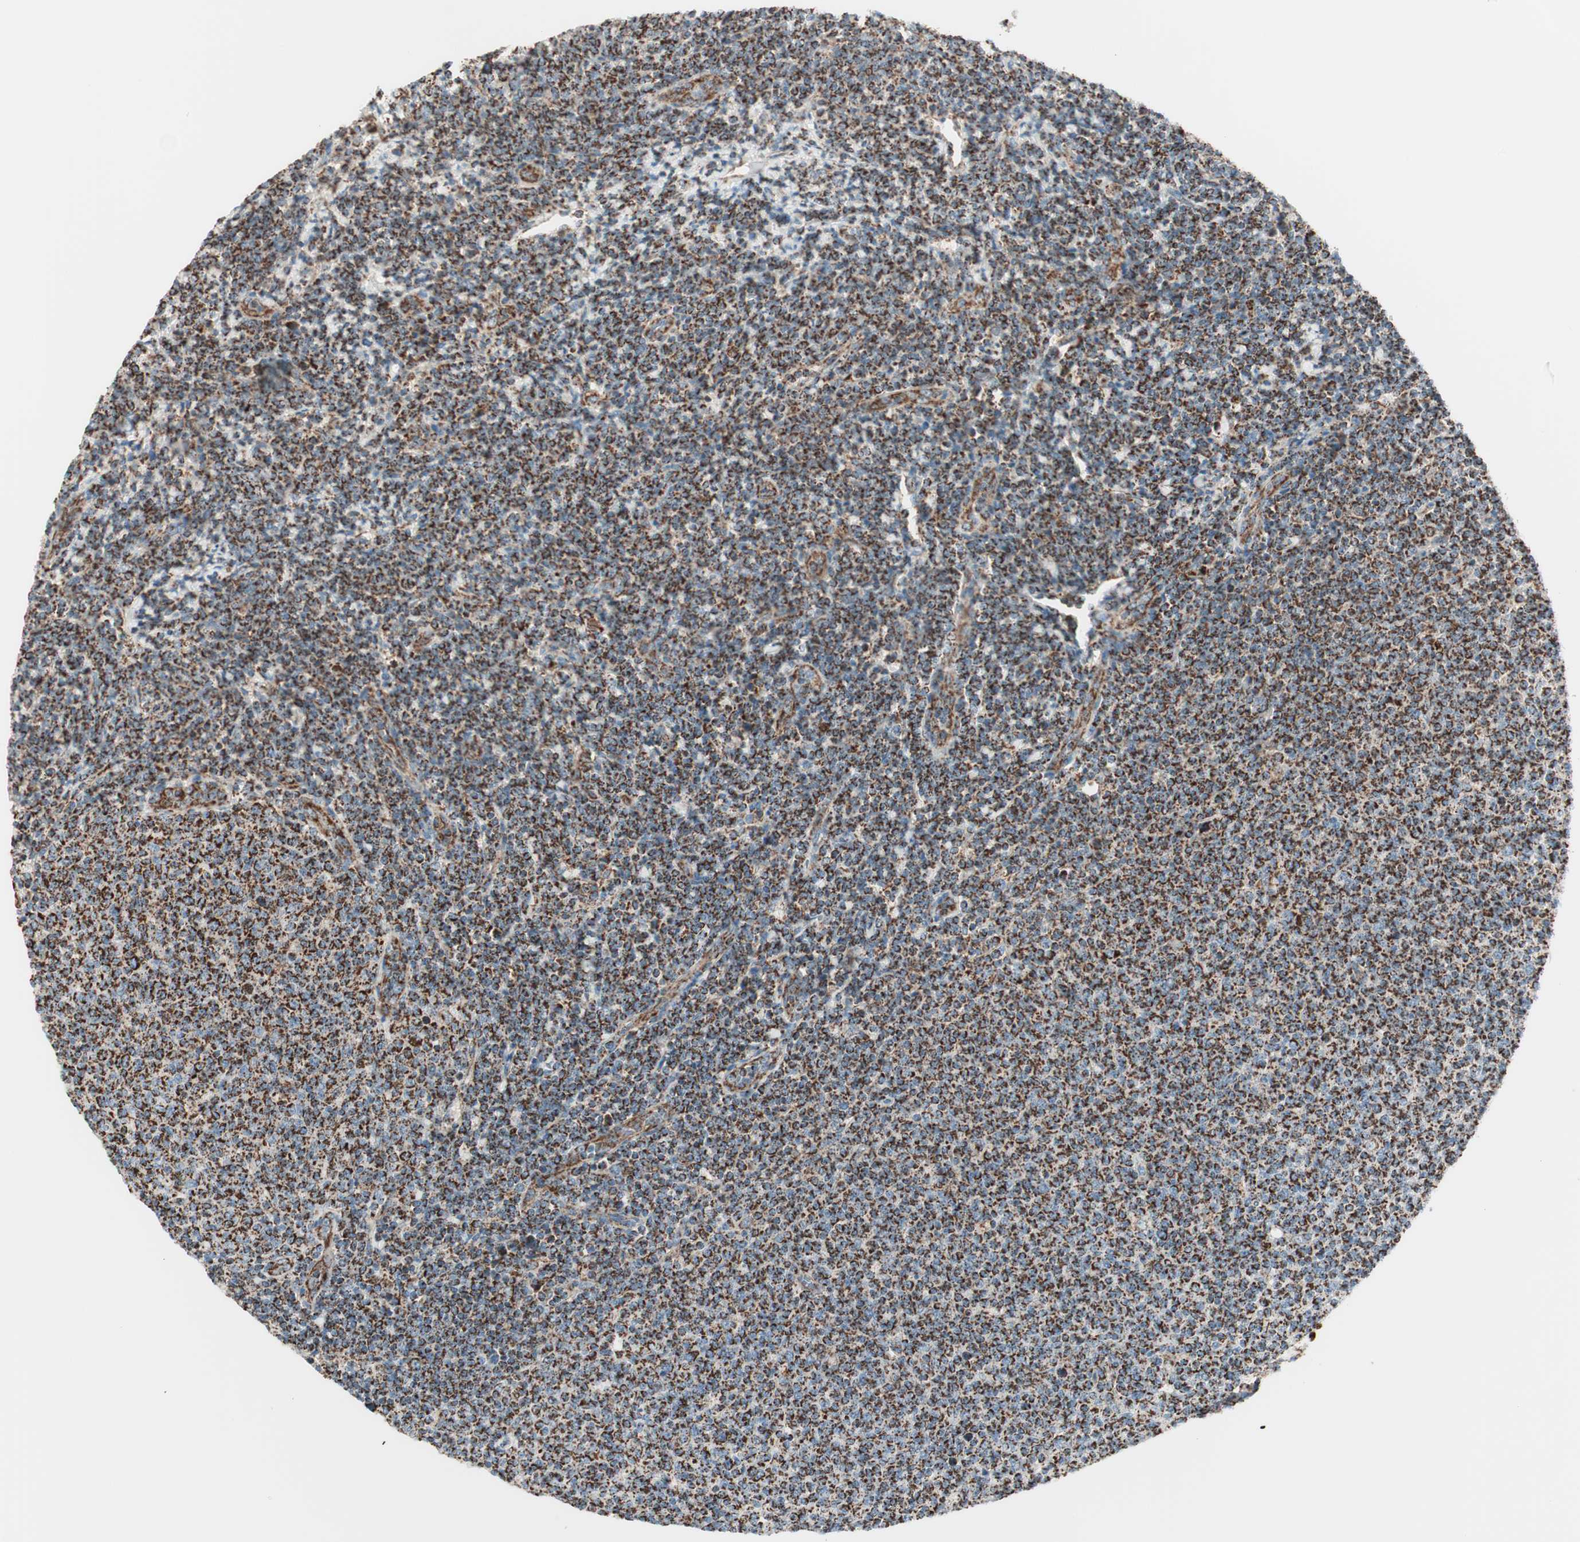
{"staining": {"intensity": "strong", "quantity": ">75%", "location": "cytoplasmic/membranous"}, "tissue": "lymphoma", "cell_type": "Tumor cells", "image_type": "cancer", "snomed": [{"axis": "morphology", "description": "Malignant lymphoma, non-Hodgkin's type, Low grade"}, {"axis": "topography", "description": "Lymph node"}], "caption": "The immunohistochemical stain highlights strong cytoplasmic/membranous expression in tumor cells of malignant lymphoma, non-Hodgkin's type (low-grade) tissue.", "gene": "TOMM22", "patient": {"sex": "male", "age": 66}}